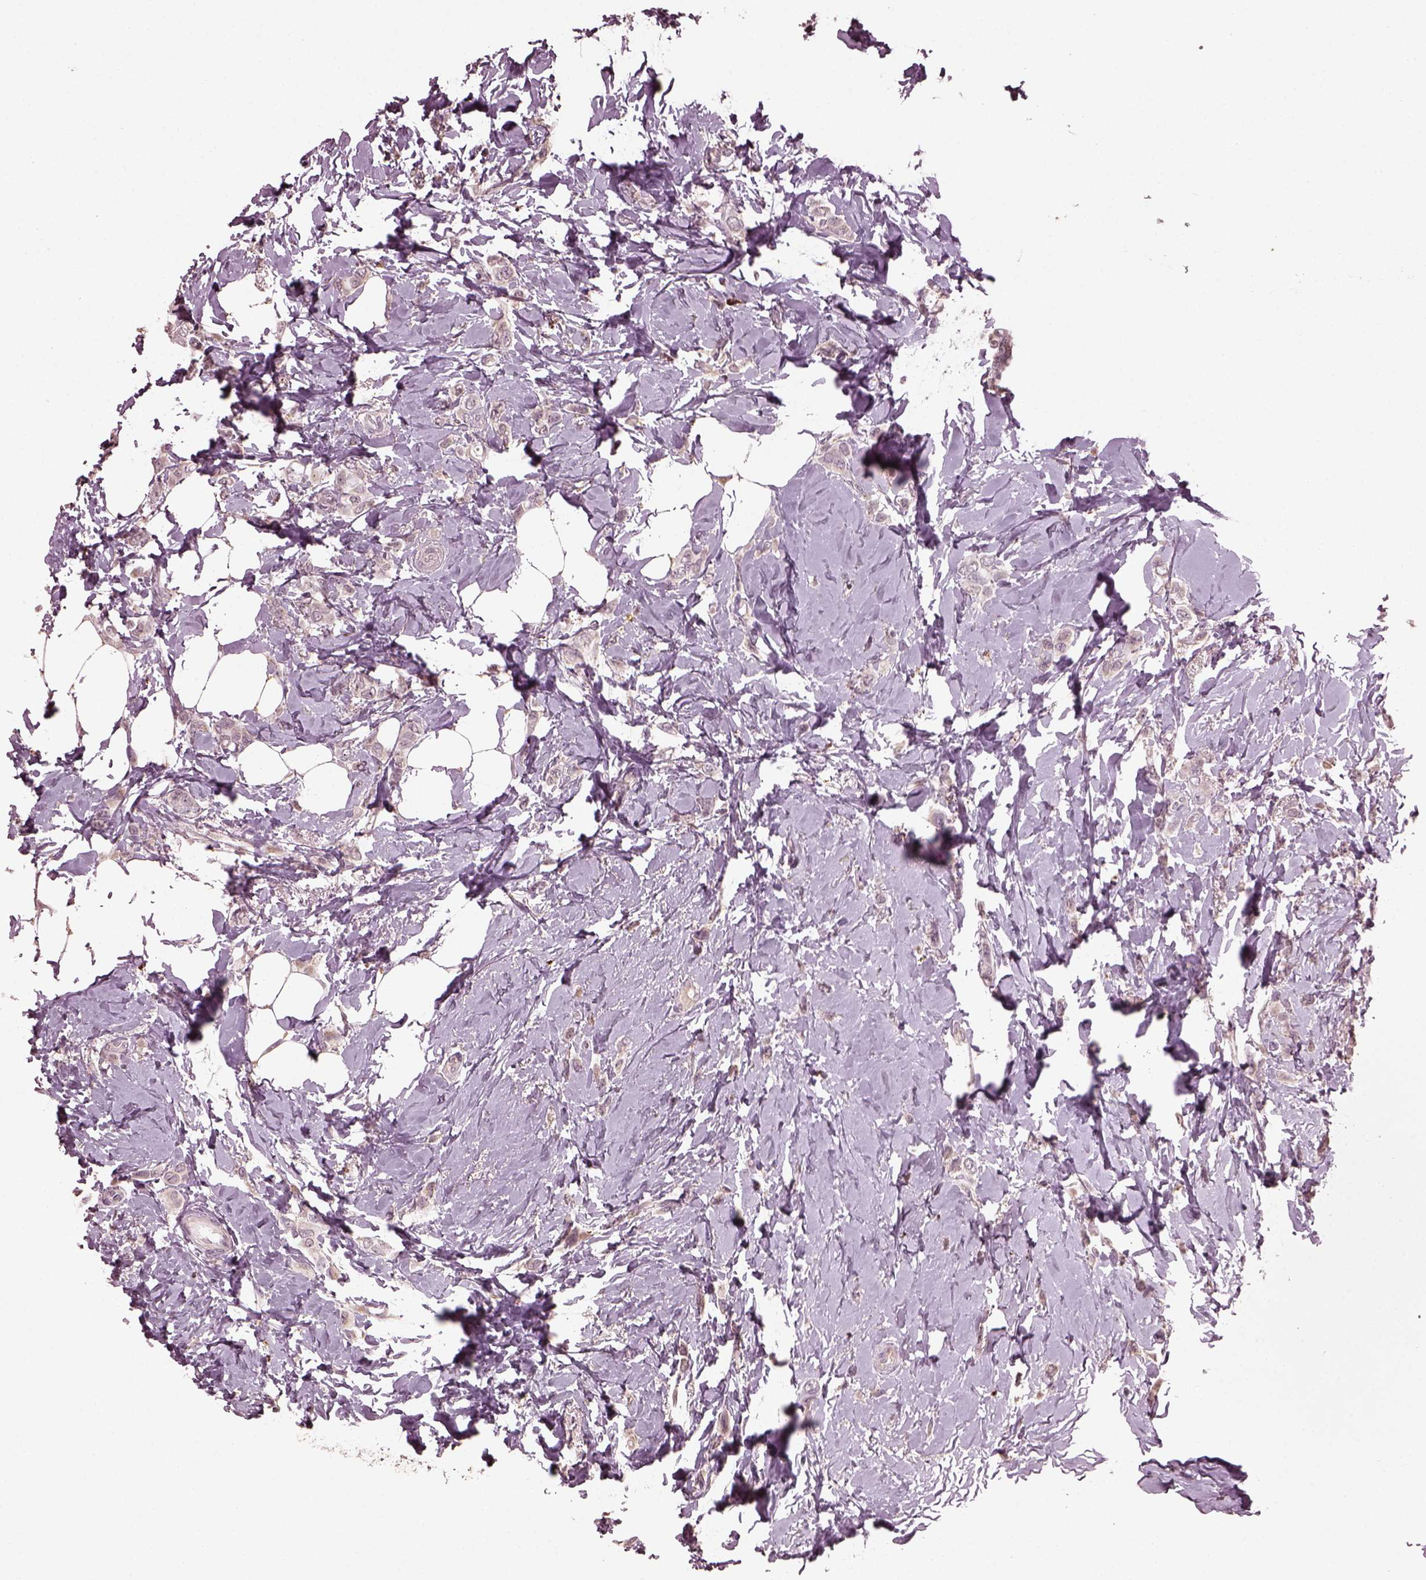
{"staining": {"intensity": "weak", "quantity": ">75%", "location": "cytoplasmic/membranous"}, "tissue": "breast cancer", "cell_type": "Tumor cells", "image_type": "cancer", "snomed": [{"axis": "morphology", "description": "Lobular carcinoma"}, {"axis": "topography", "description": "Breast"}], "caption": "Breast cancer tissue reveals weak cytoplasmic/membranous positivity in approximately >75% of tumor cells", "gene": "RUFY3", "patient": {"sex": "female", "age": 66}}